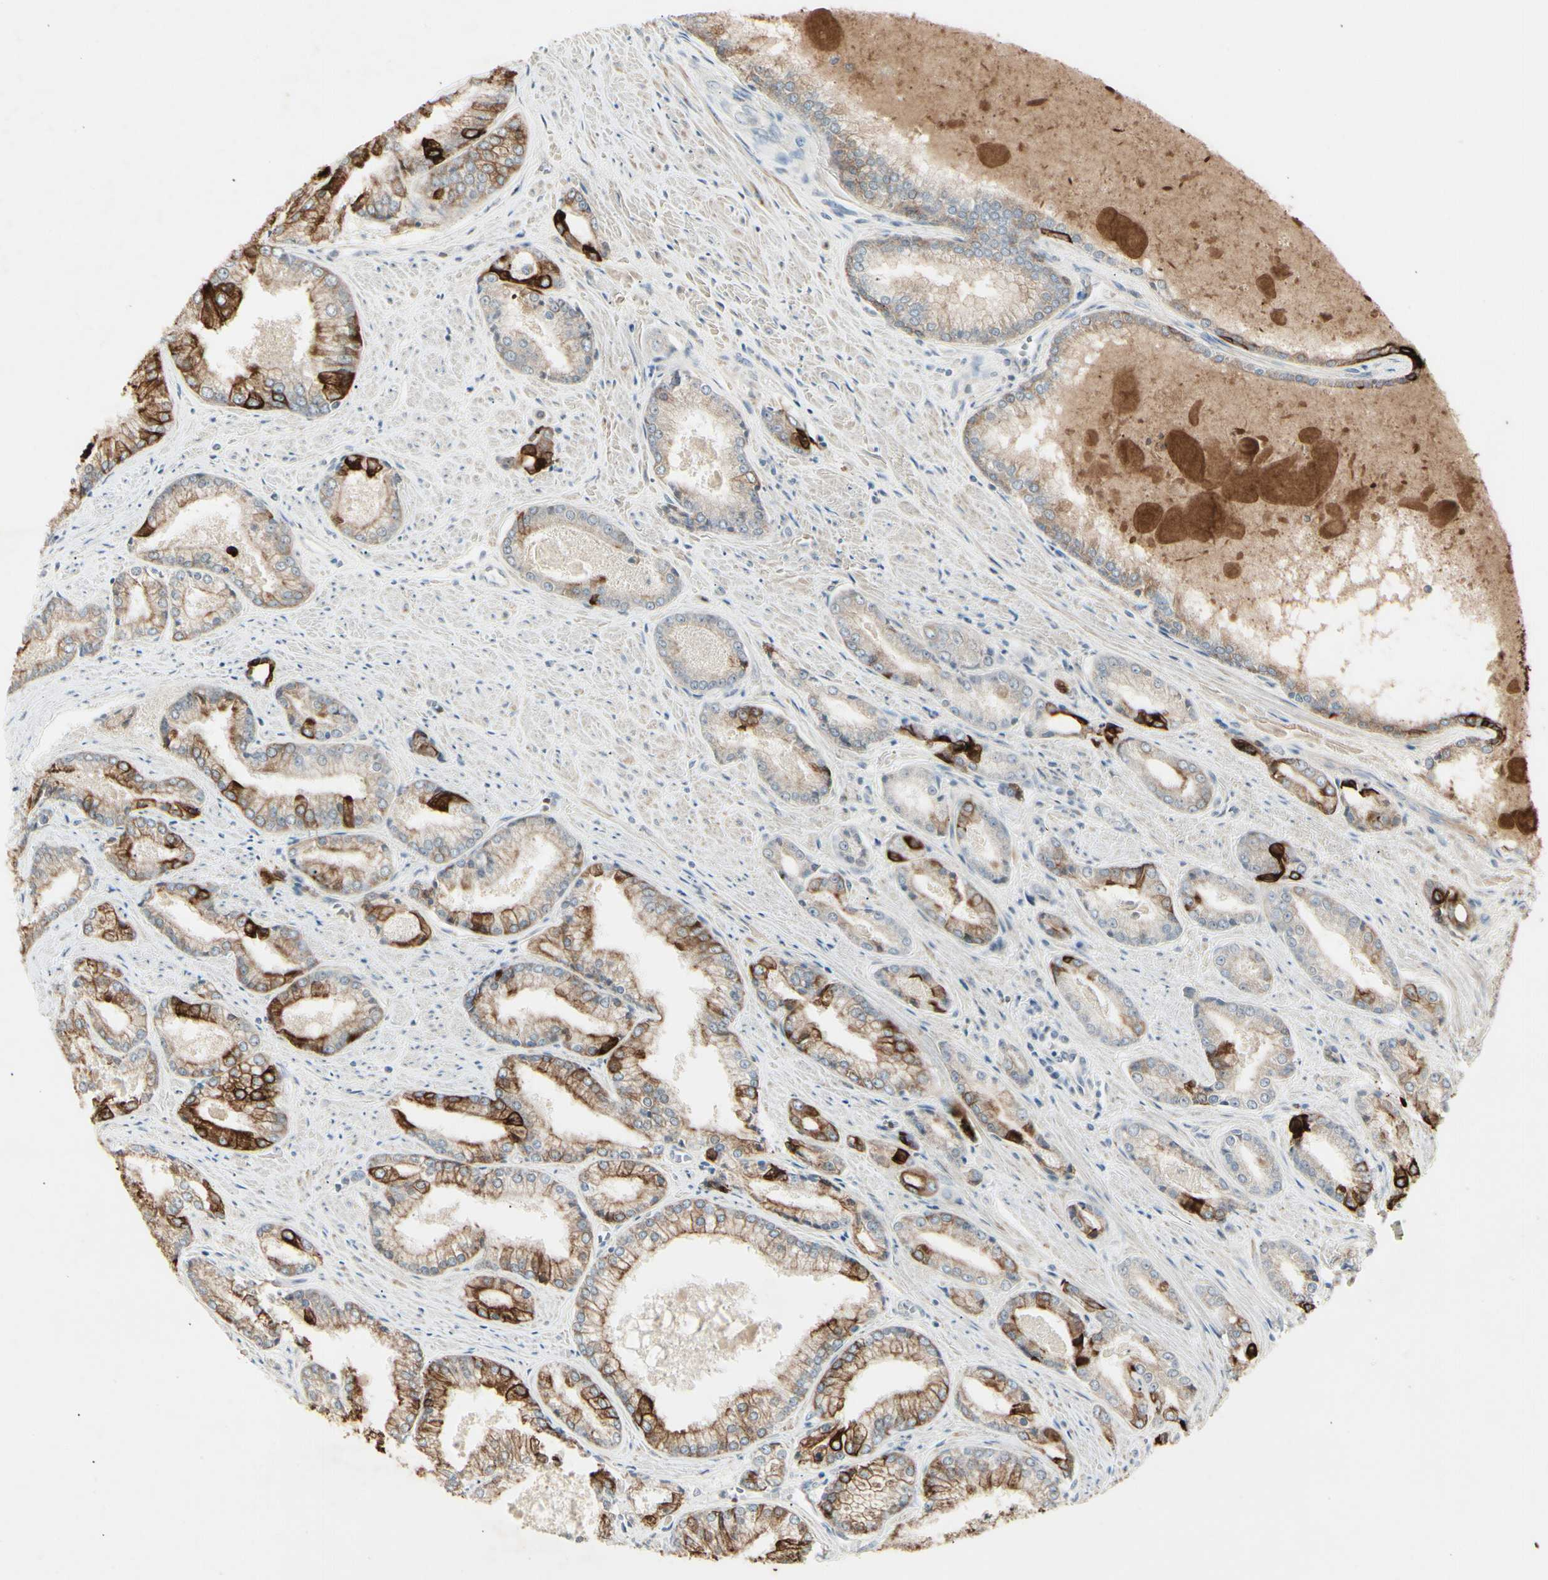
{"staining": {"intensity": "strong", "quantity": "<25%", "location": "cytoplasmic/membranous"}, "tissue": "prostate cancer", "cell_type": "Tumor cells", "image_type": "cancer", "snomed": [{"axis": "morphology", "description": "Adenocarcinoma, Low grade"}, {"axis": "topography", "description": "Prostate"}], "caption": "A high-resolution photomicrograph shows immunohistochemistry staining of low-grade adenocarcinoma (prostate), which shows strong cytoplasmic/membranous staining in approximately <25% of tumor cells.", "gene": "SKIL", "patient": {"sex": "male", "age": 64}}